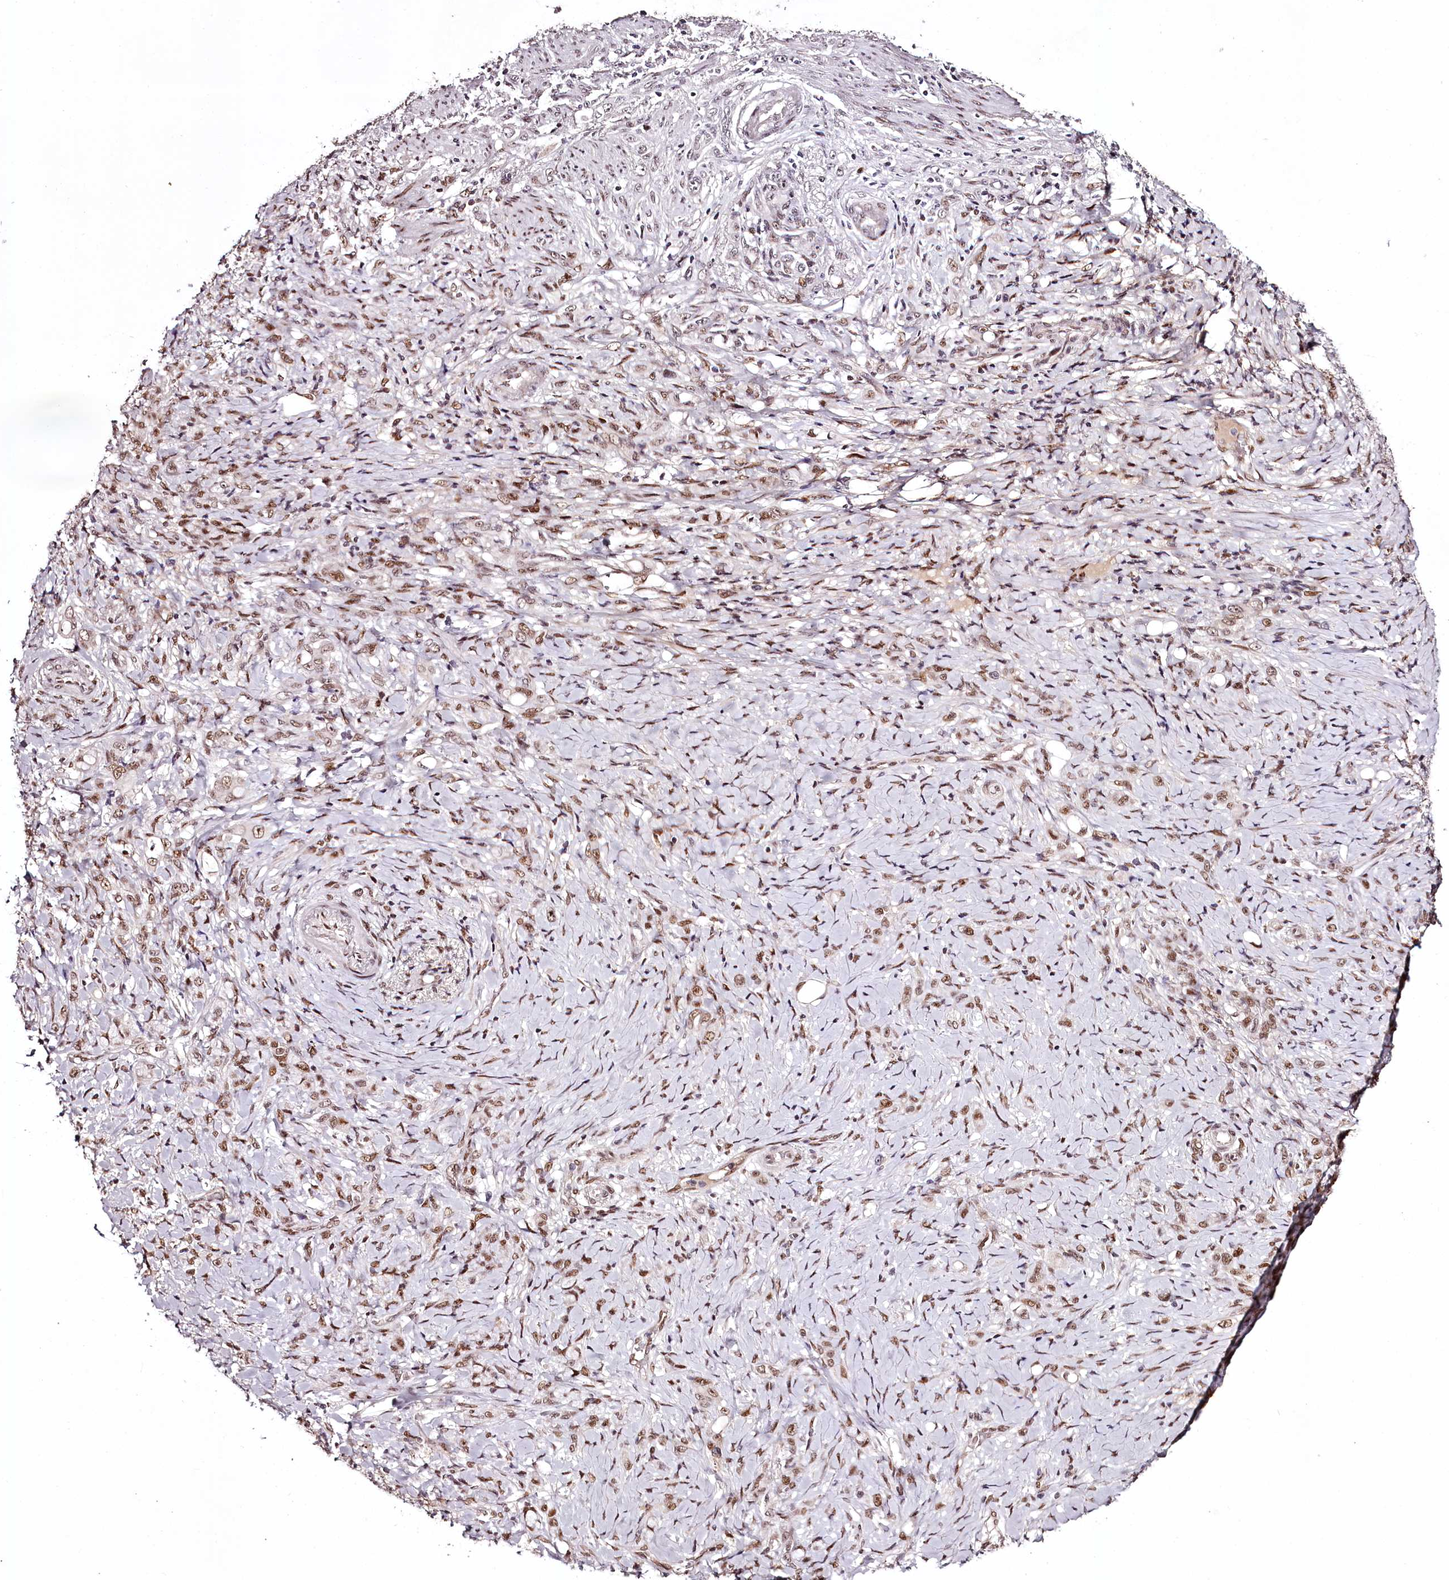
{"staining": {"intensity": "moderate", "quantity": ">75%", "location": "nuclear"}, "tissue": "stomach cancer", "cell_type": "Tumor cells", "image_type": "cancer", "snomed": [{"axis": "morphology", "description": "Adenocarcinoma, NOS"}, {"axis": "topography", "description": "Stomach"}], "caption": "DAB immunohistochemical staining of stomach adenocarcinoma reveals moderate nuclear protein expression in approximately >75% of tumor cells.", "gene": "TTC33", "patient": {"sex": "female", "age": 79}}